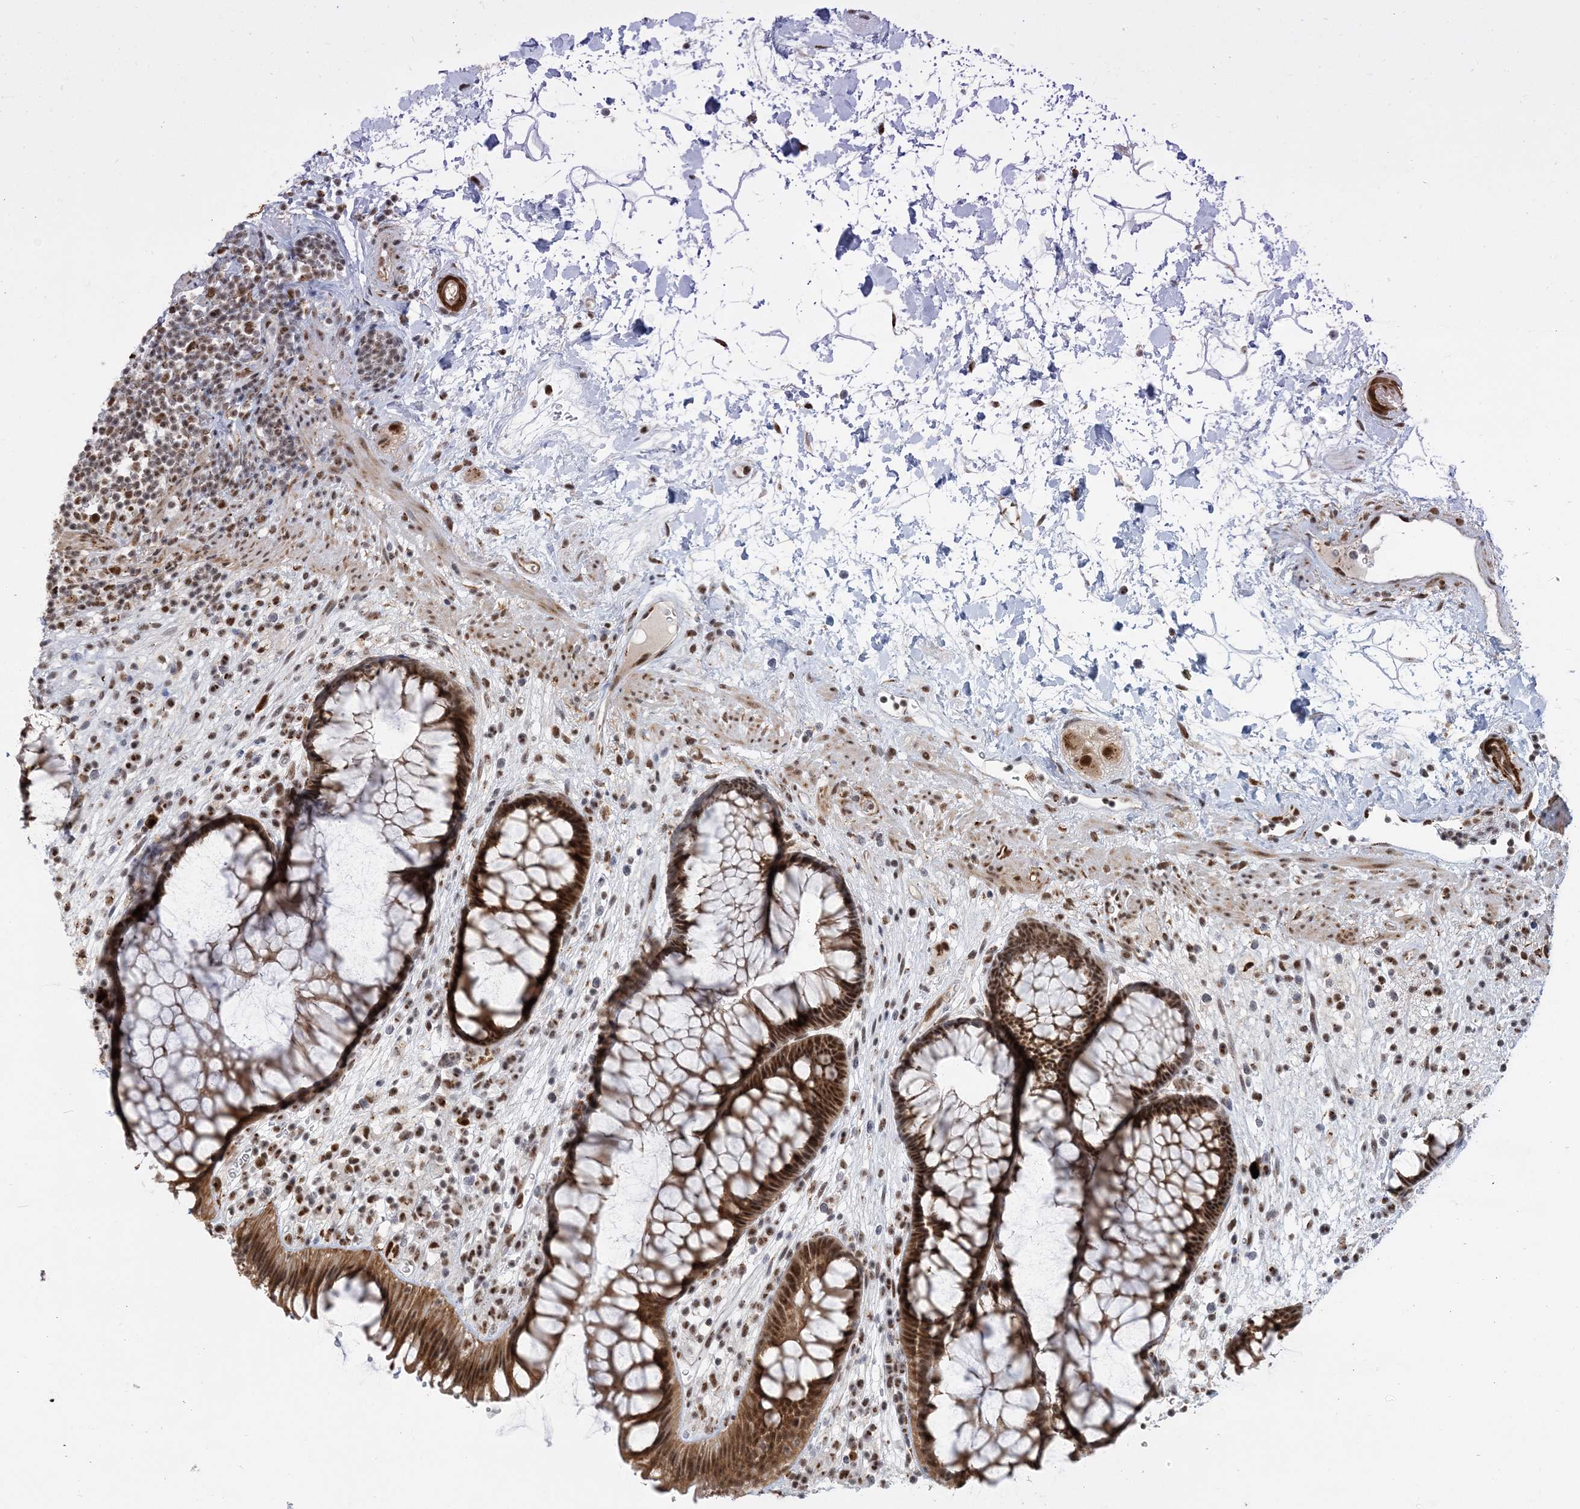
{"staining": {"intensity": "moderate", "quantity": ">75%", "location": "cytoplasmic/membranous,nuclear"}, "tissue": "rectum", "cell_type": "Glandular cells", "image_type": "normal", "snomed": [{"axis": "morphology", "description": "Normal tissue, NOS"}, {"axis": "topography", "description": "Rectum"}], "caption": "Immunohistochemistry (IHC) of benign human rectum shows medium levels of moderate cytoplasmic/membranous,nuclear positivity in about >75% of glandular cells. The staining was performed using DAB, with brown indicating positive protein expression. Nuclei are stained blue with hematoxylin.", "gene": "PLRG1", "patient": {"sex": "male", "age": 51}}